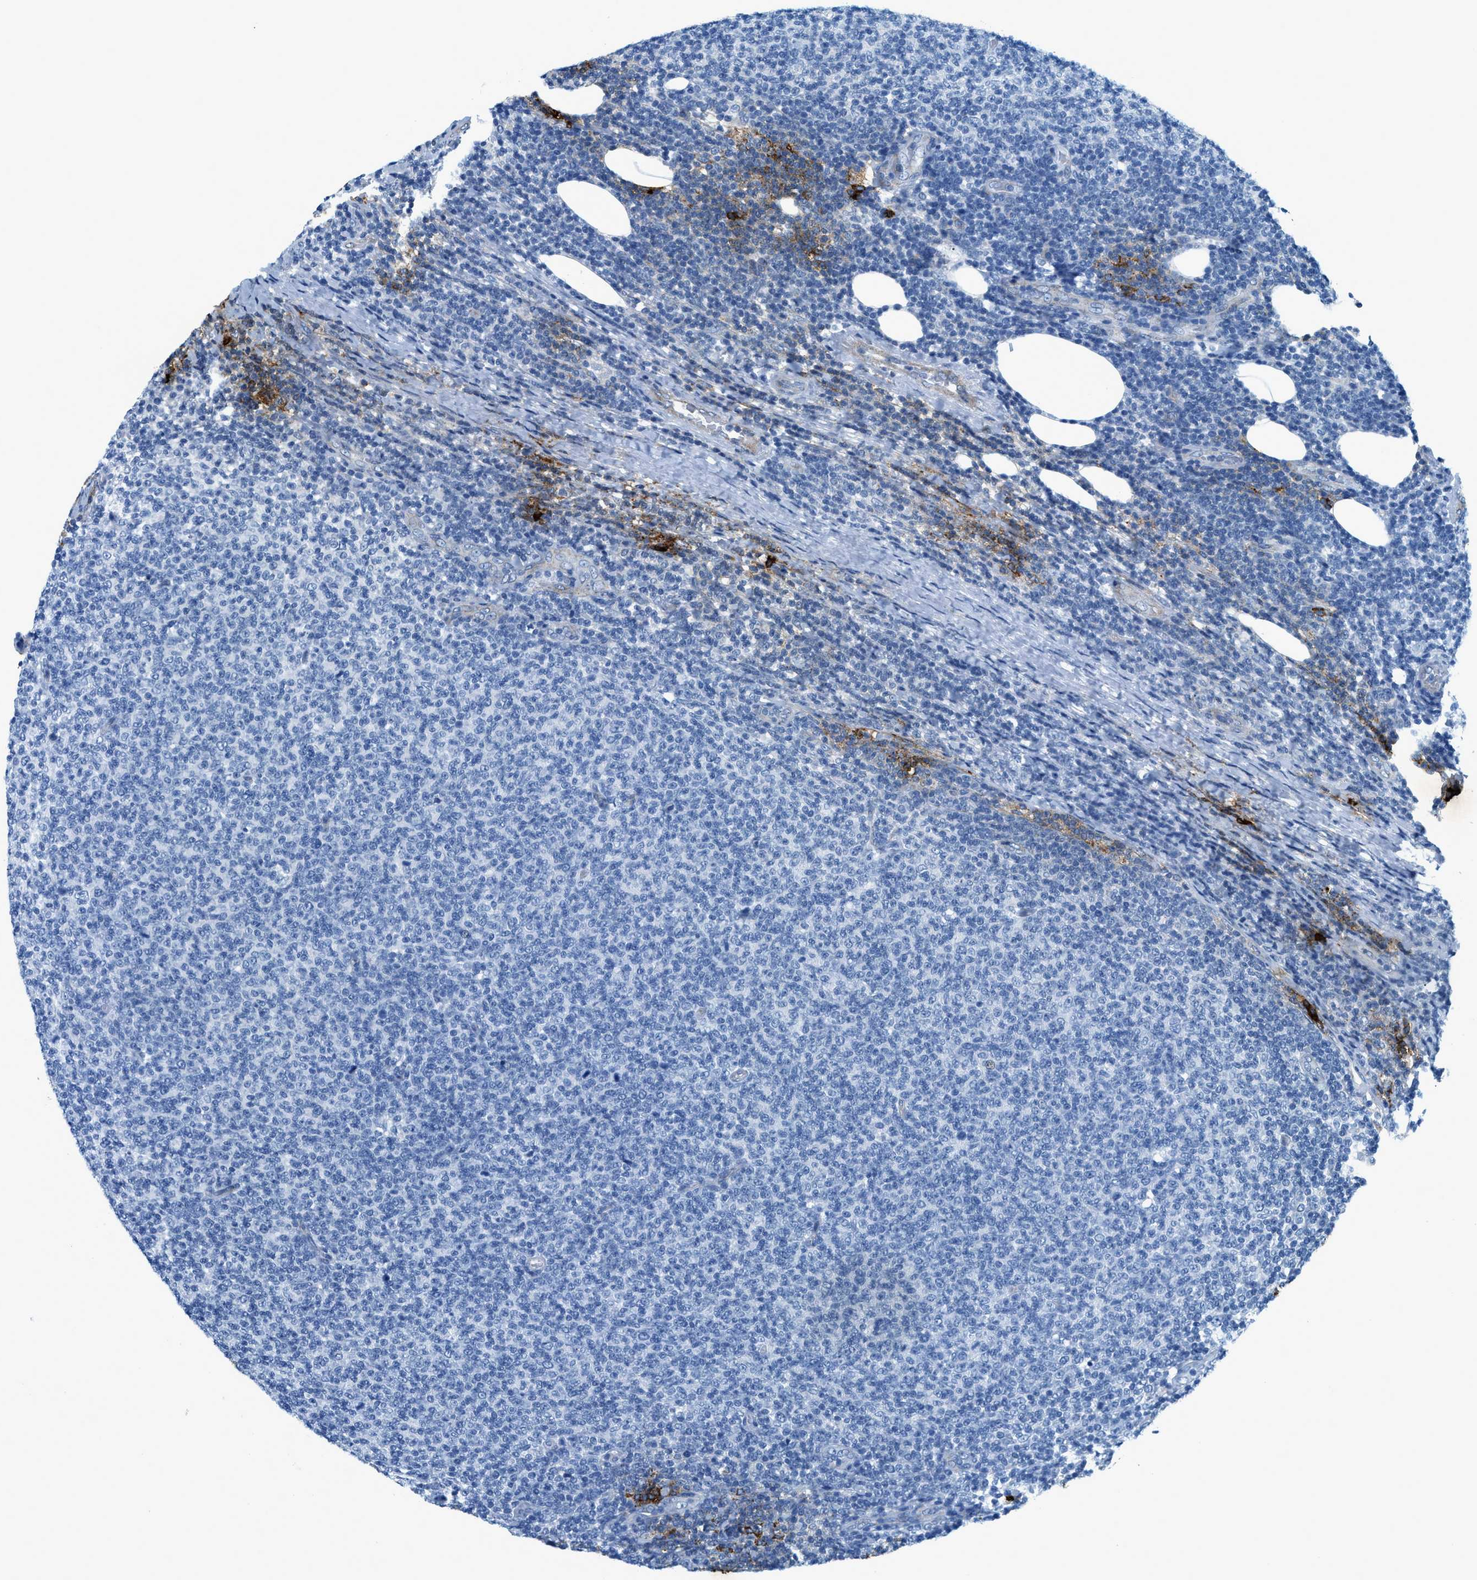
{"staining": {"intensity": "negative", "quantity": "none", "location": "none"}, "tissue": "lymphoma", "cell_type": "Tumor cells", "image_type": "cancer", "snomed": [{"axis": "morphology", "description": "Malignant lymphoma, non-Hodgkin's type, Low grade"}, {"axis": "topography", "description": "Lymph node"}], "caption": "This is an immunohistochemistry image of lymphoma. There is no expression in tumor cells.", "gene": "TPSAB1", "patient": {"sex": "male", "age": 66}}